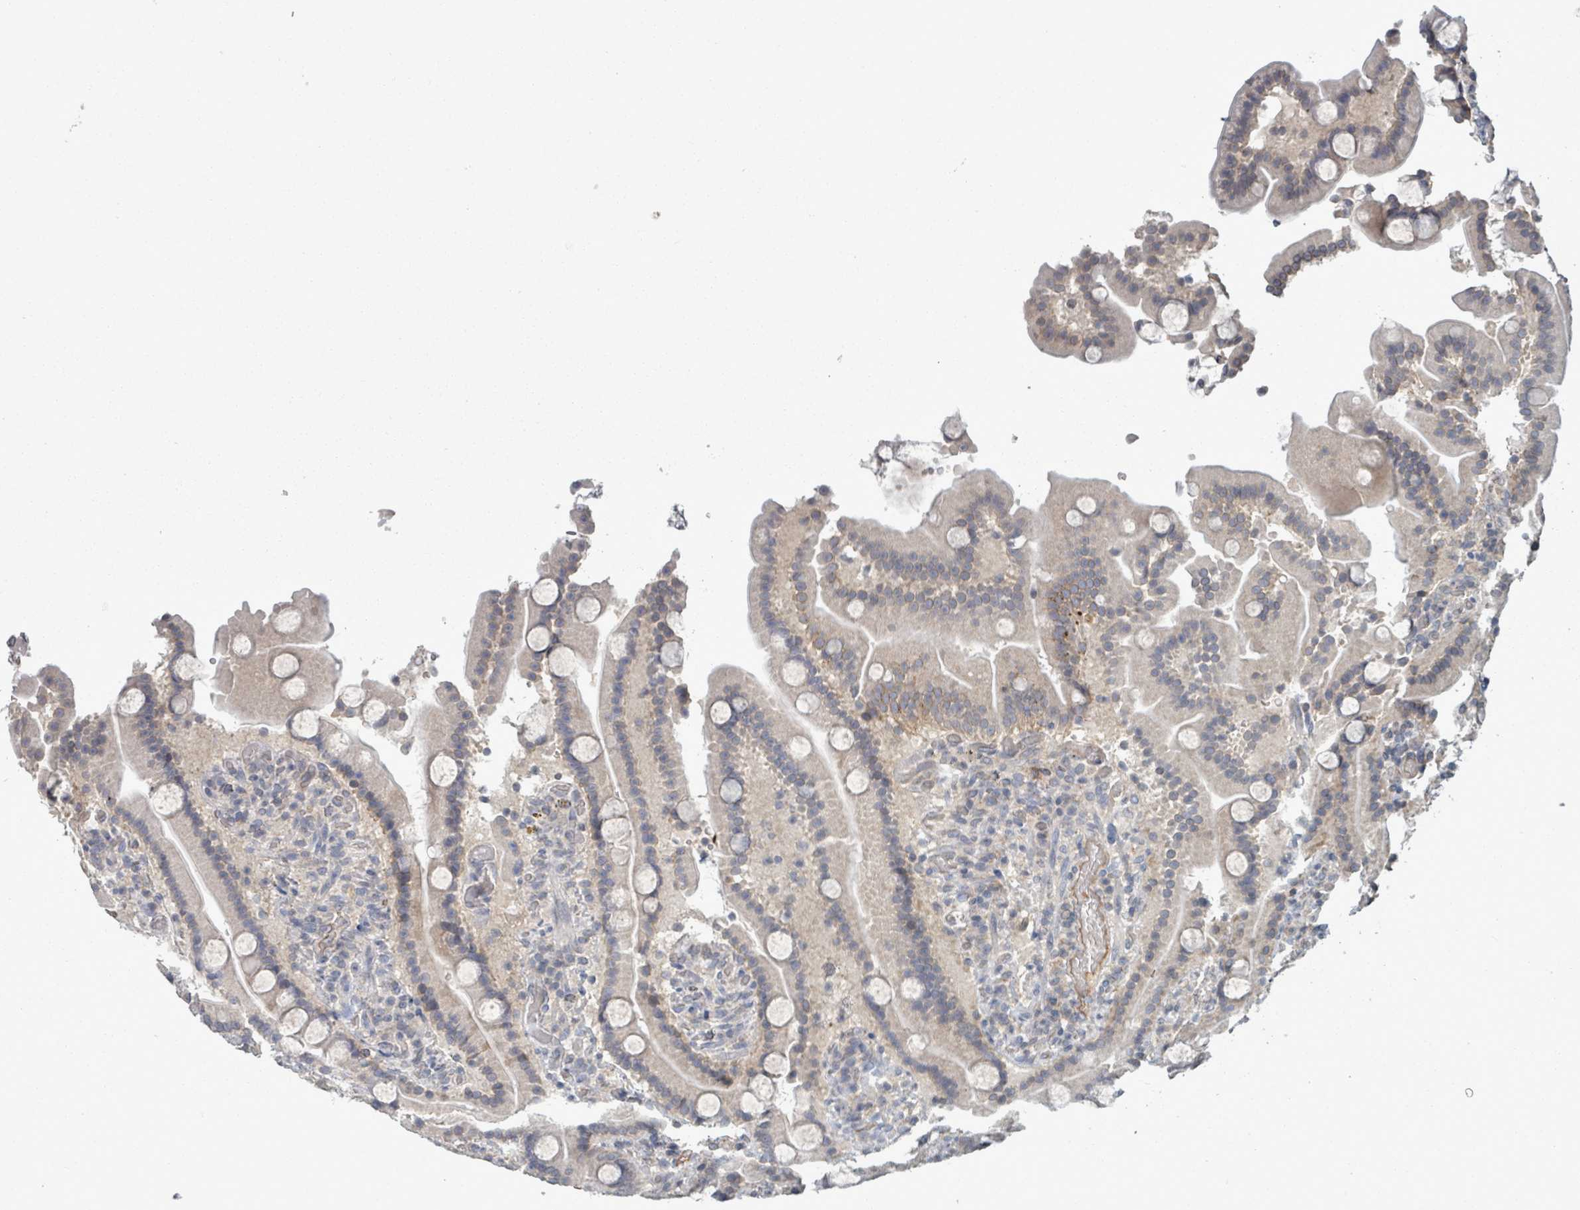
{"staining": {"intensity": "negative", "quantity": "none", "location": "none"}, "tissue": "duodenum", "cell_type": "Glandular cells", "image_type": "normal", "snomed": [{"axis": "morphology", "description": "Normal tissue, NOS"}, {"axis": "topography", "description": "Duodenum"}], "caption": "This is a histopathology image of immunohistochemistry (IHC) staining of benign duodenum, which shows no expression in glandular cells.", "gene": "GRM8", "patient": {"sex": "male", "age": 55}}